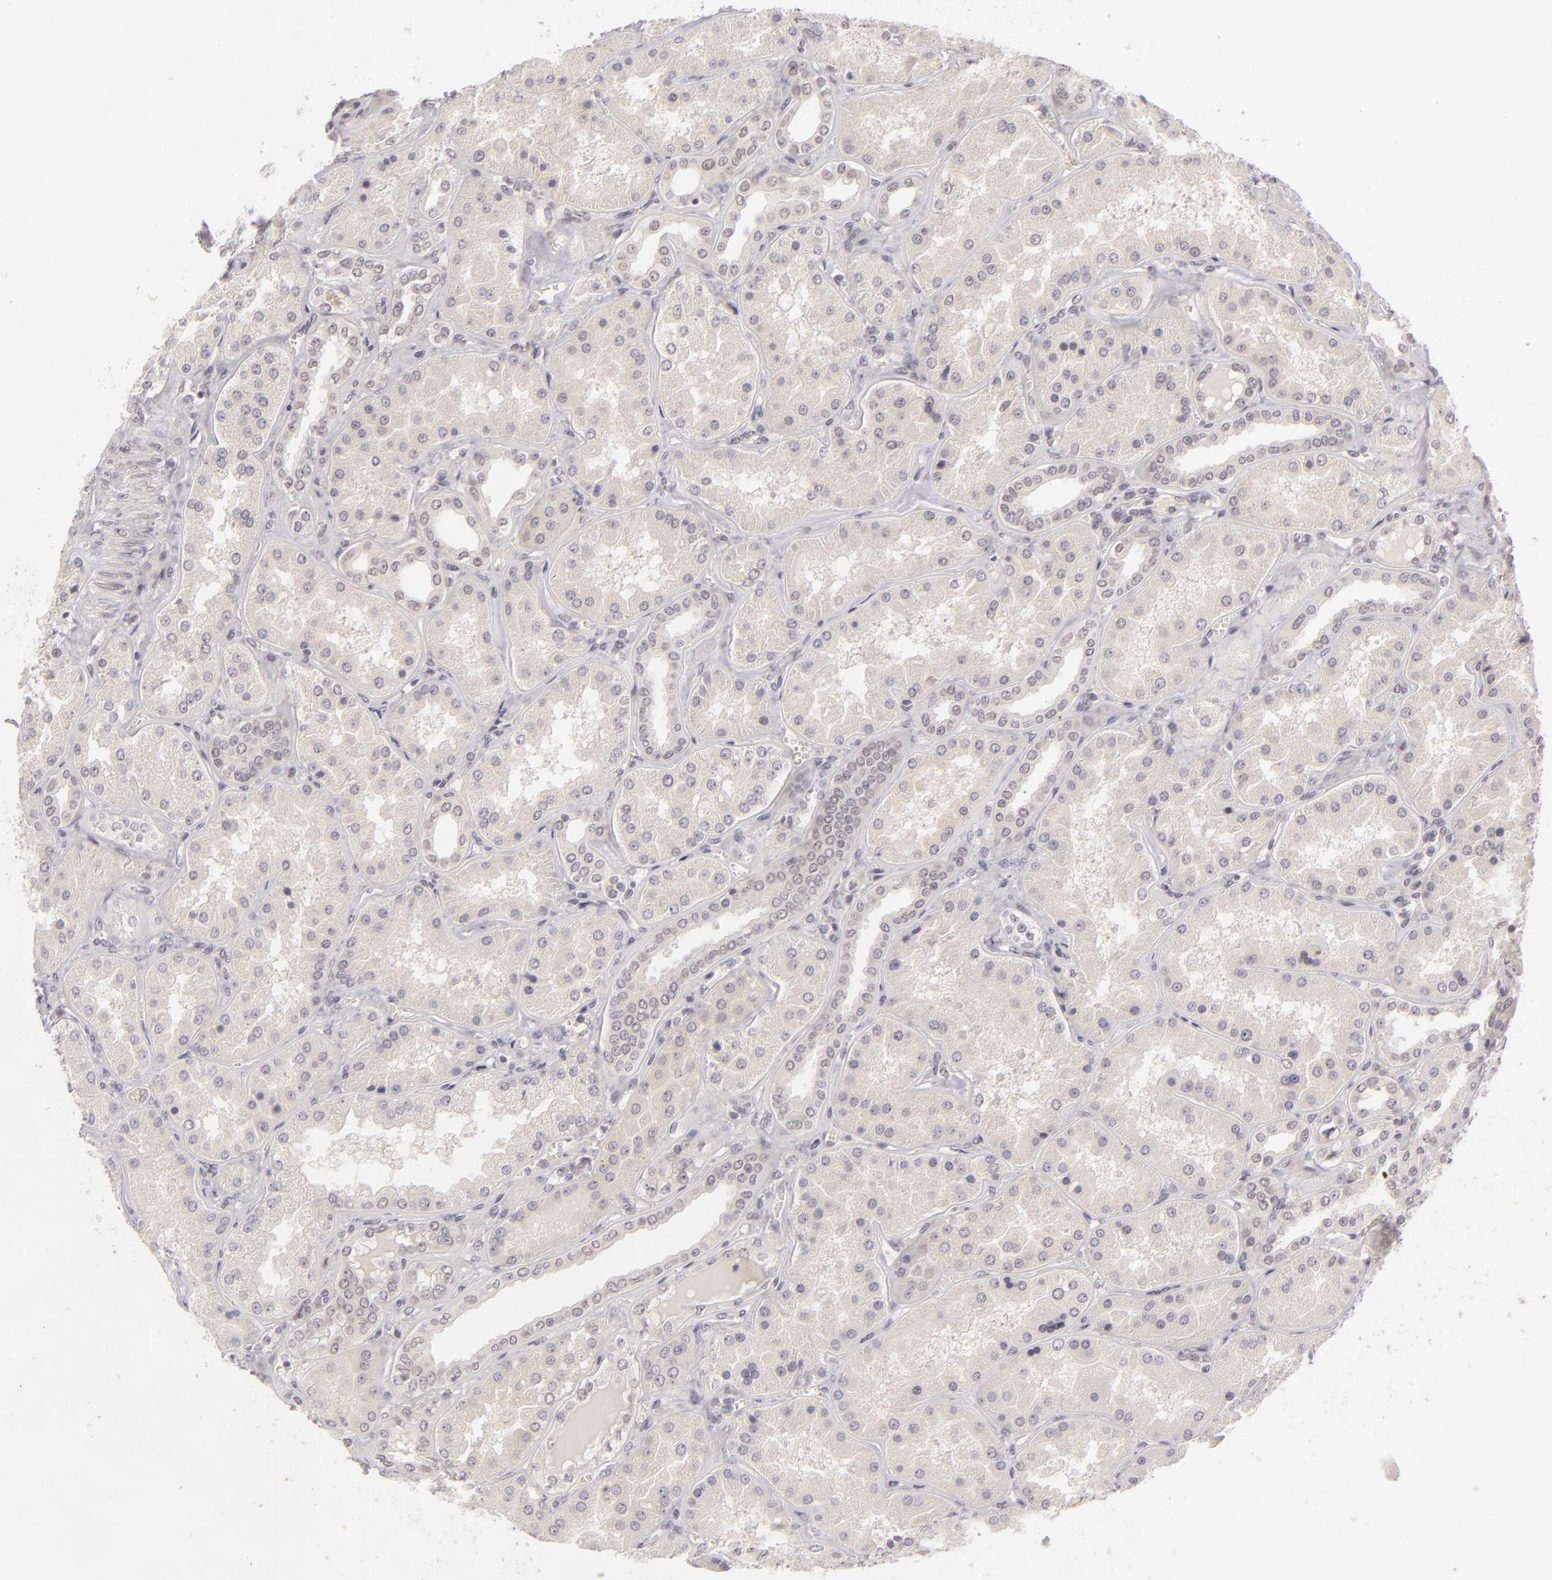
{"staining": {"intensity": "negative", "quantity": "none", "location": "none"}, "tissue": "kidney", "cell_type": "Cells in glomeruli", "image_type": "normal", "snomed": [{"axis": "morphology", "description": "Normal tissue, NOS"}, {"axis": "topography", "description": "Kidney"}], "caption": "An IHC micrograph of normal kidney is shown. There is no staining in cells in glomeruli of kidney. (Stains: DAB (3,3'-diaminobenzidine) IHC with hematoxylin counter stain, Microscopy: brightfield microscopy at high magnification).", "gene": "DLG3", "patient": {"sex": "female", "age": 56}}